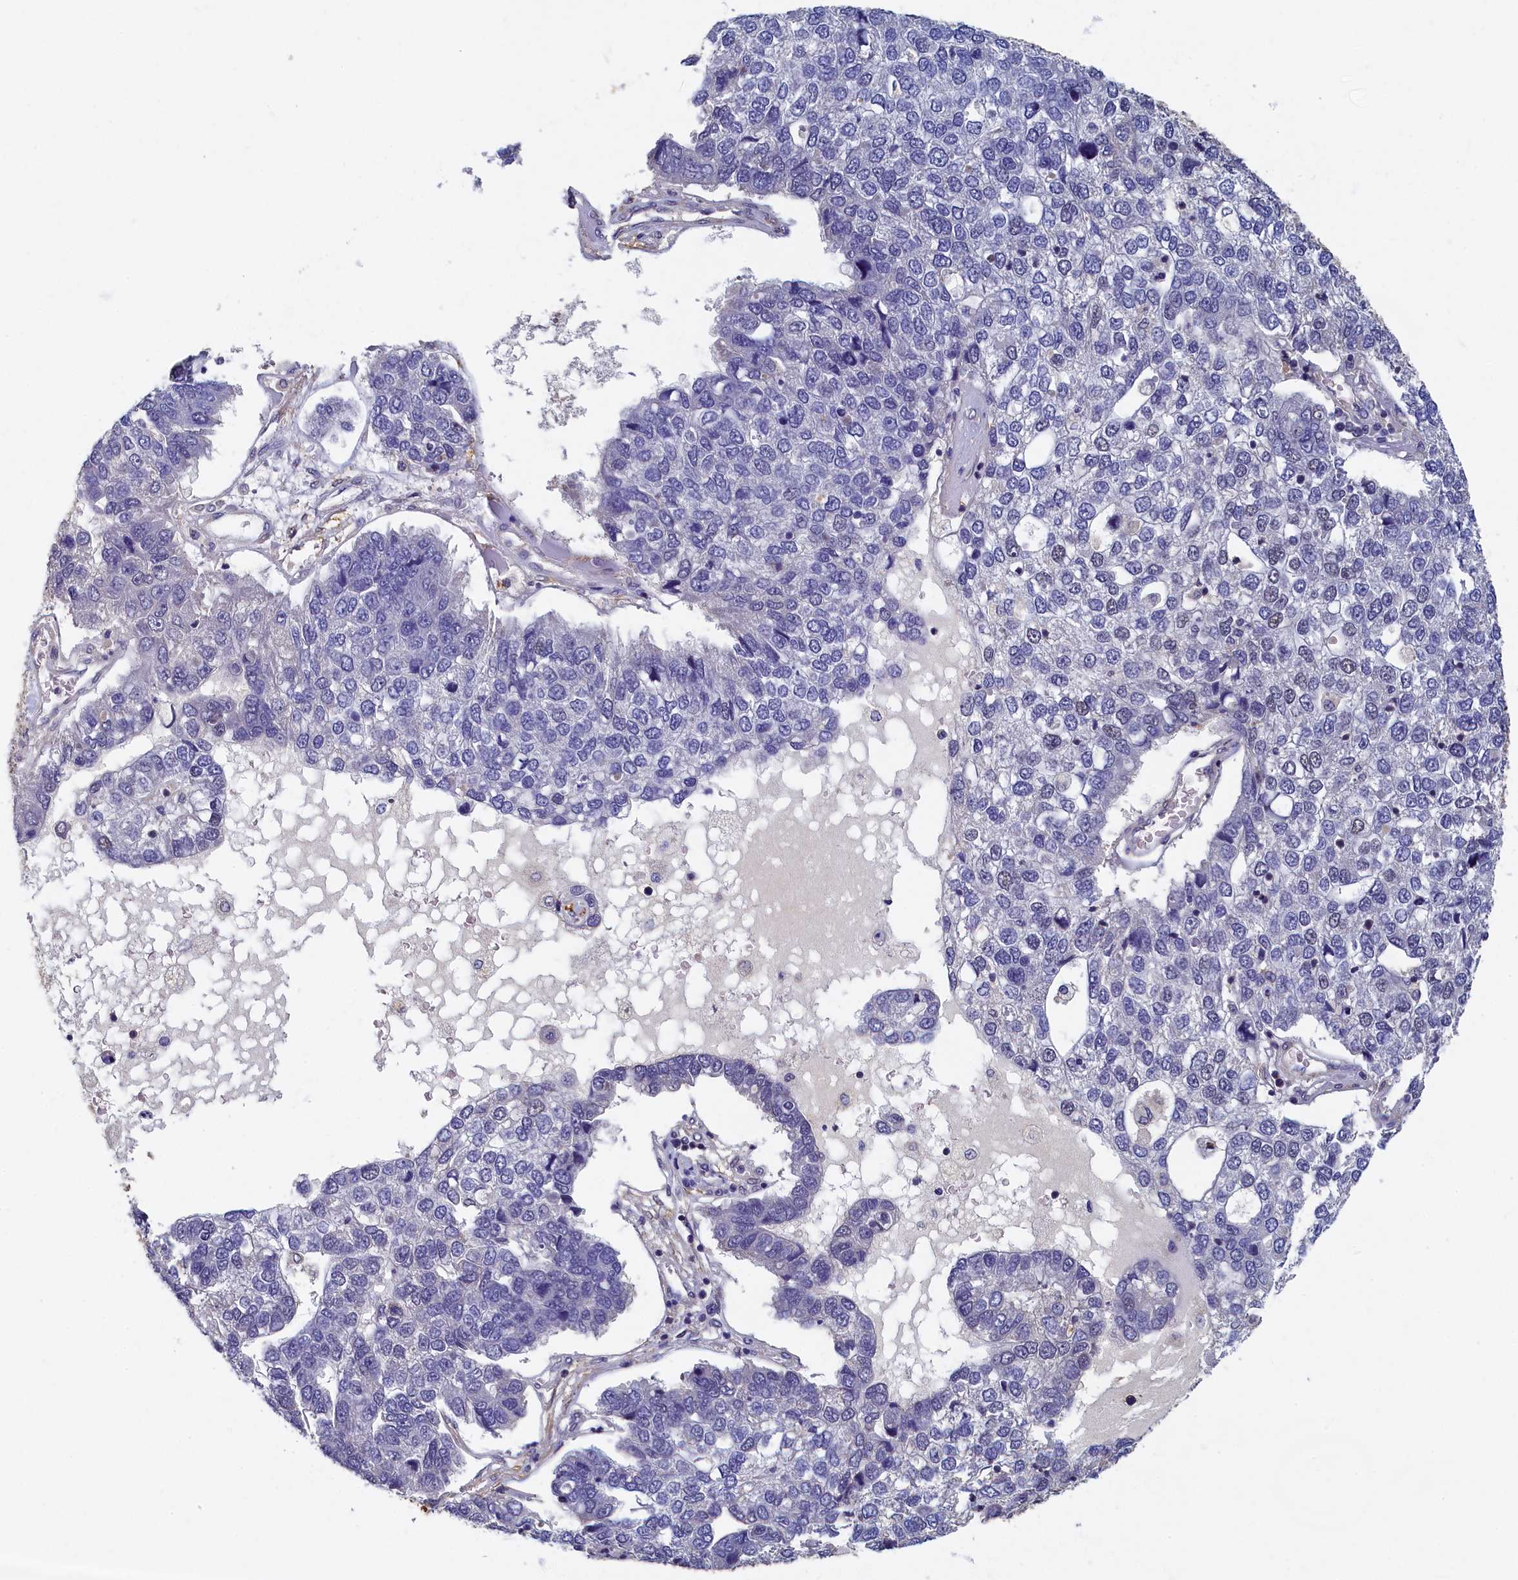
{"staining": {"intensity": "negative", "quantity": "none", "location": "none"}, "tissue": "pancreatic cancer", "cell_type": "Tumor cells", "image_type": "cancer", "snomed": [{"axis": "morphology", "description": "Adenocarcinoma, NOS"}, {"axis": "topography", "description": "Pancreas"}], "caption": "Immunohistochemistry (IHC) image of human pancreatic cancer (adenocarcinoma) stained for a protein (brown), which demonstrates no staining in tumor cells.", "gene": "TBCB", "patient": {"sex": "female", "age": 61}}